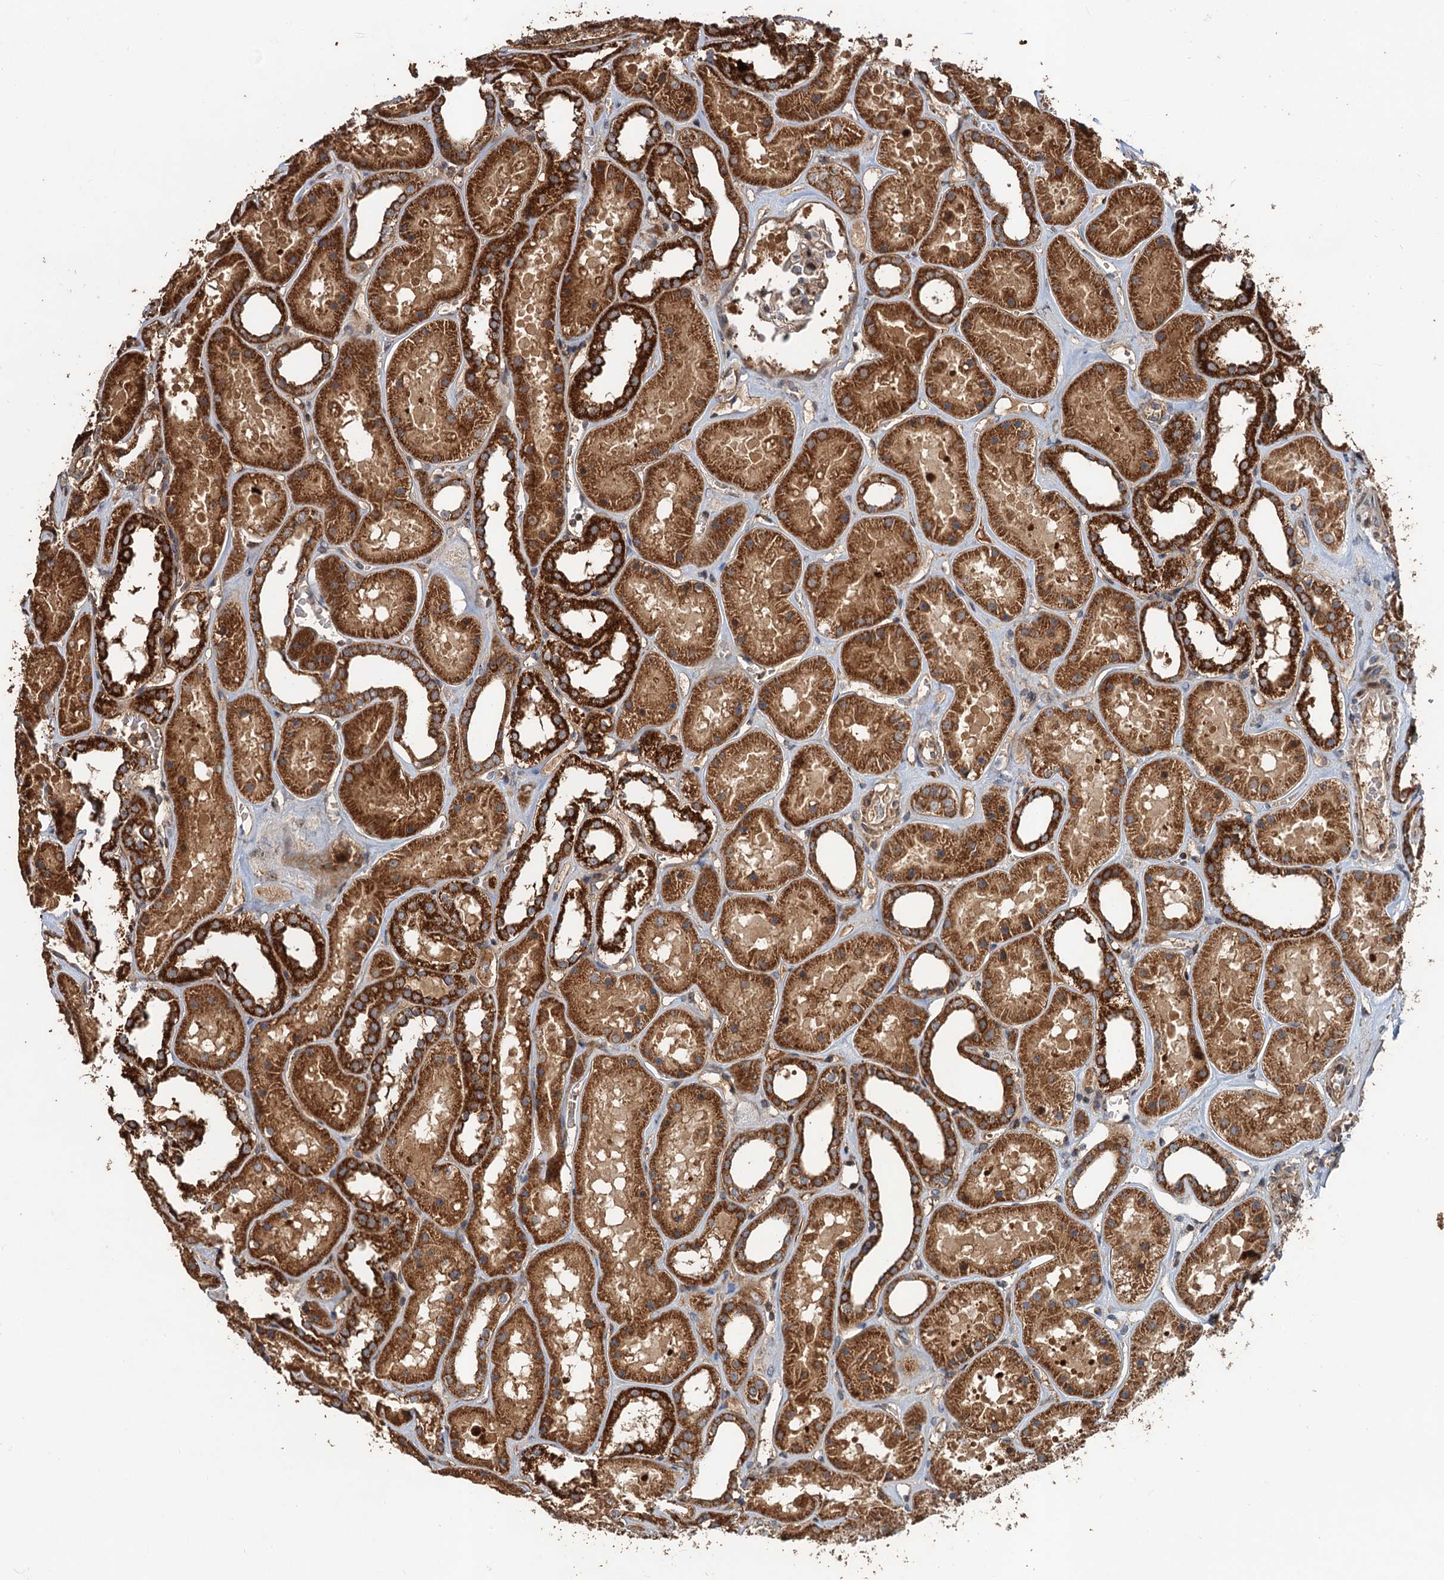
{"staining": {"intensity": "moderate", "quantity": ">75%", "location": "cytoplasmic/membranous"}, "tissue": "kidney", "cell_type": "Cells in glomeruli", "image_type": "normal", "snomed": [{"axis": "morphology", "description": "Normal tissue, NOS"}, {"axis": "topography", "description": "Kidney"}], "caption": "Protein positivity by IHC displays moderate cytoplasmic/membranous staining in about >75% of cells in glomeruli in unremarkable kidney. (DAB (3,3'-diaminobenzidine) IHC with brightfield microscopy, high magnification).", "gene": "DEXI", "patient": {"sex": "female", "age": 41}}